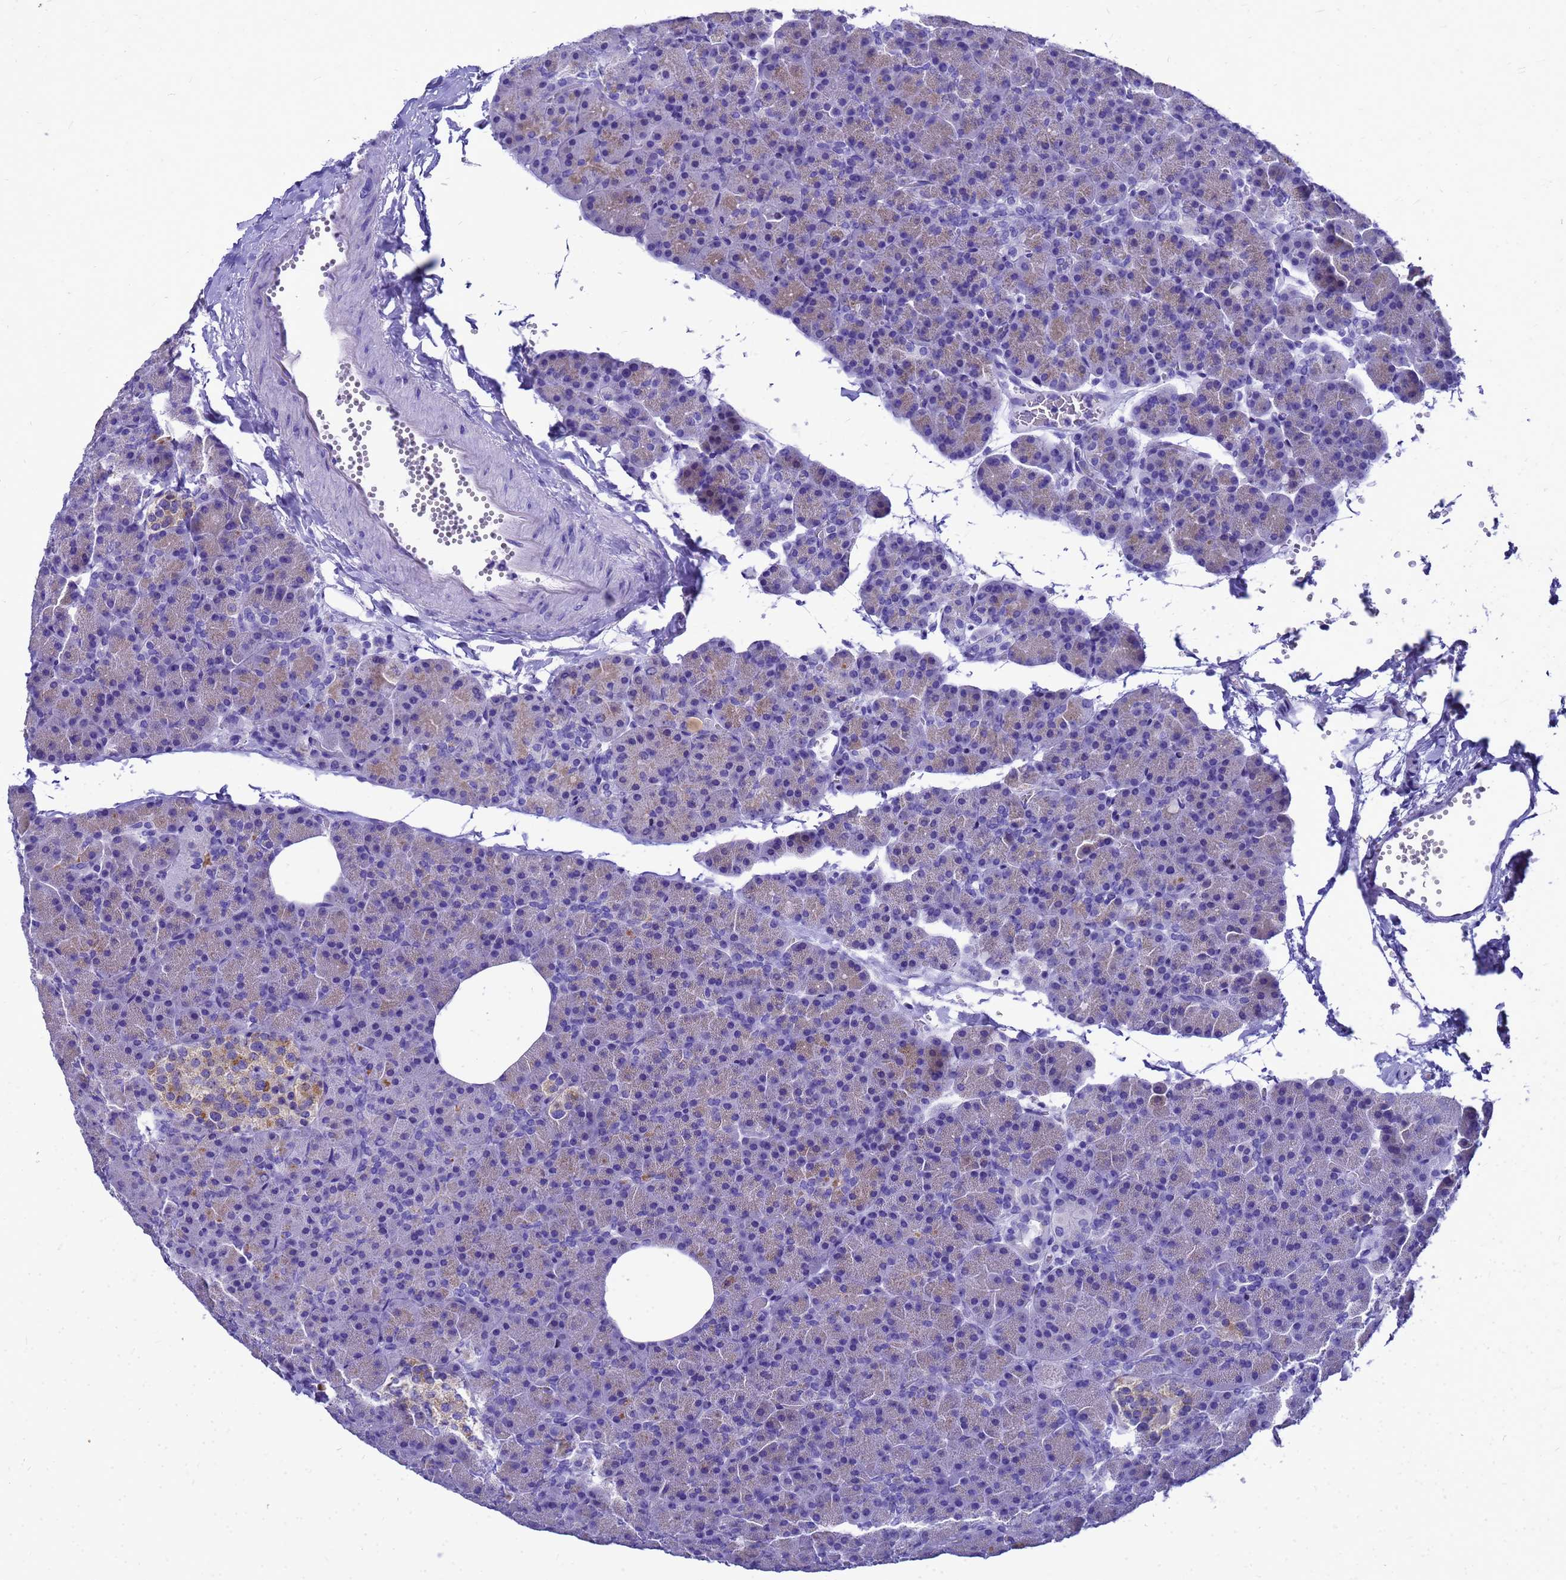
{"staining": {"intensity": "weak", "quantity": "<25%", "location": "cytoplasmic/membranous"}, "tissue": "pancreas", "cell_type": "Exocrine glandular cells", "image_type": "normal", "snomed": [{"axis": "morphology", "description": "Normal tissue, NOS"}, {"axis": "morphology", "description": "Carcinoid, malignant, NOS"}, {"axis": "topography", "description": "Pancreas"}], "caption": "DAB (3,3'-diaminobenzidine) immunohistochemical staining of benign pancreas shows no significant positivity in exocrine glandular cells.", "gene": "OR52E2", "patient": {"sex": "female", "age": 35}}